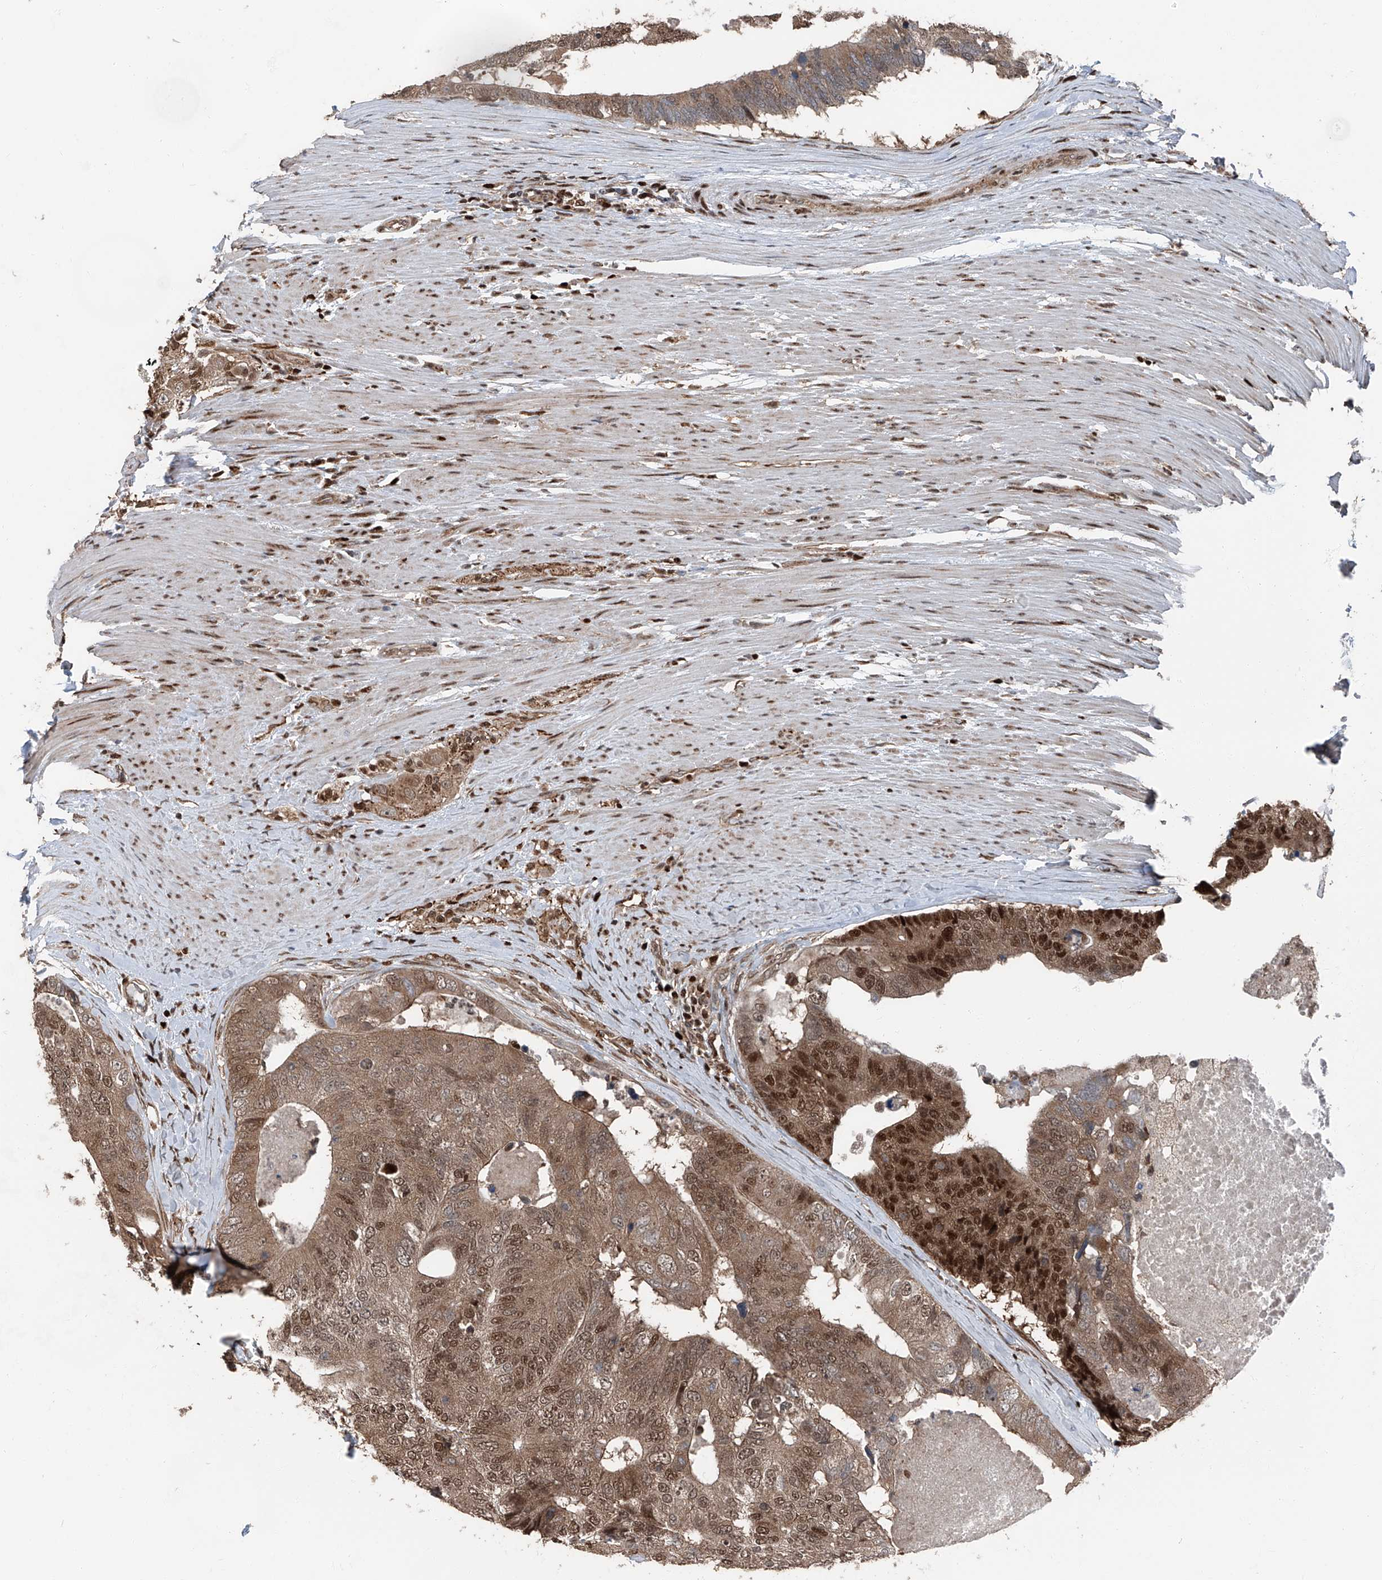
{"staining": {"intensity": "moderate", "quantity": ">75%", "location": "cytoplasmic/membranous,nuclear"}, "tissue": "colorectal cancer", "cell_type": "Tumor cells", "image_type": "cancer", "snomed": [{"axis": "morphology", "description": "Adenocarcinoma, NOS"}, {"axis": "topography", "description": "Colon"}], "caption": "Human adenocarcinoma (colorectal) stained for a protein (brown) demonstrates moderate cytoplasmic/membranous and nuclear positive positivity in about >75% of tumor cells.", "gene": "FKBP5", "patient": {"sex": "female", "age": 67}}